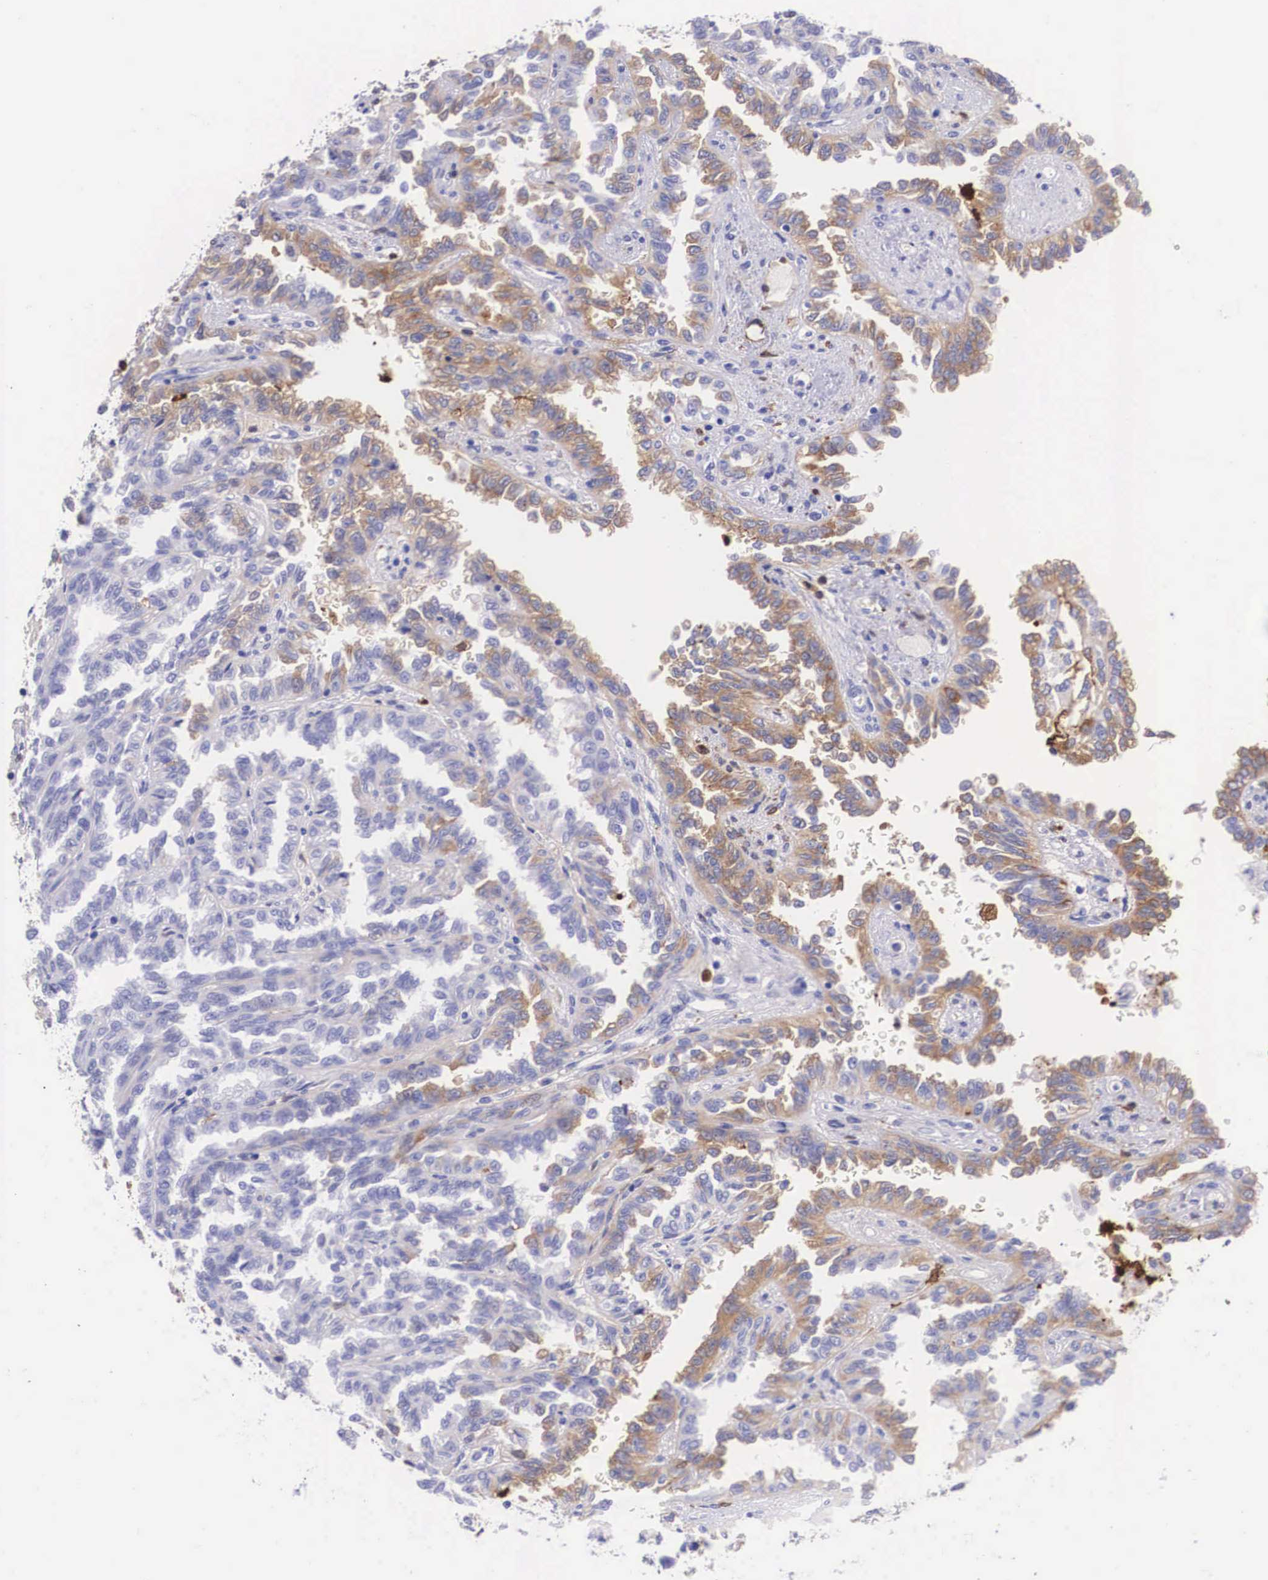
{"staining": {"intensity": "weak", "quantity": "25%-75%", "location": "cytoplasmic/membranous"}, "tissue": "renal cancer", "cell_type": "Tumor cells", "image_type": "cancer", "snomed": [{"axis": "morphology", "description": "Inflammation, NOS"}, {"axis": "morphology", "description": "Adenocarcinoma, NOS"}, {"axis": "topography", "description": "Kidney"}], "caption": "A histopathology image of human renal cancer (adenocarcinoma) stained for a protein reveals weak cytoplasmic/membranous brown staining in tumor cells.", "gene": "PLG", "patient": {"sex": "male", "age": 68}}